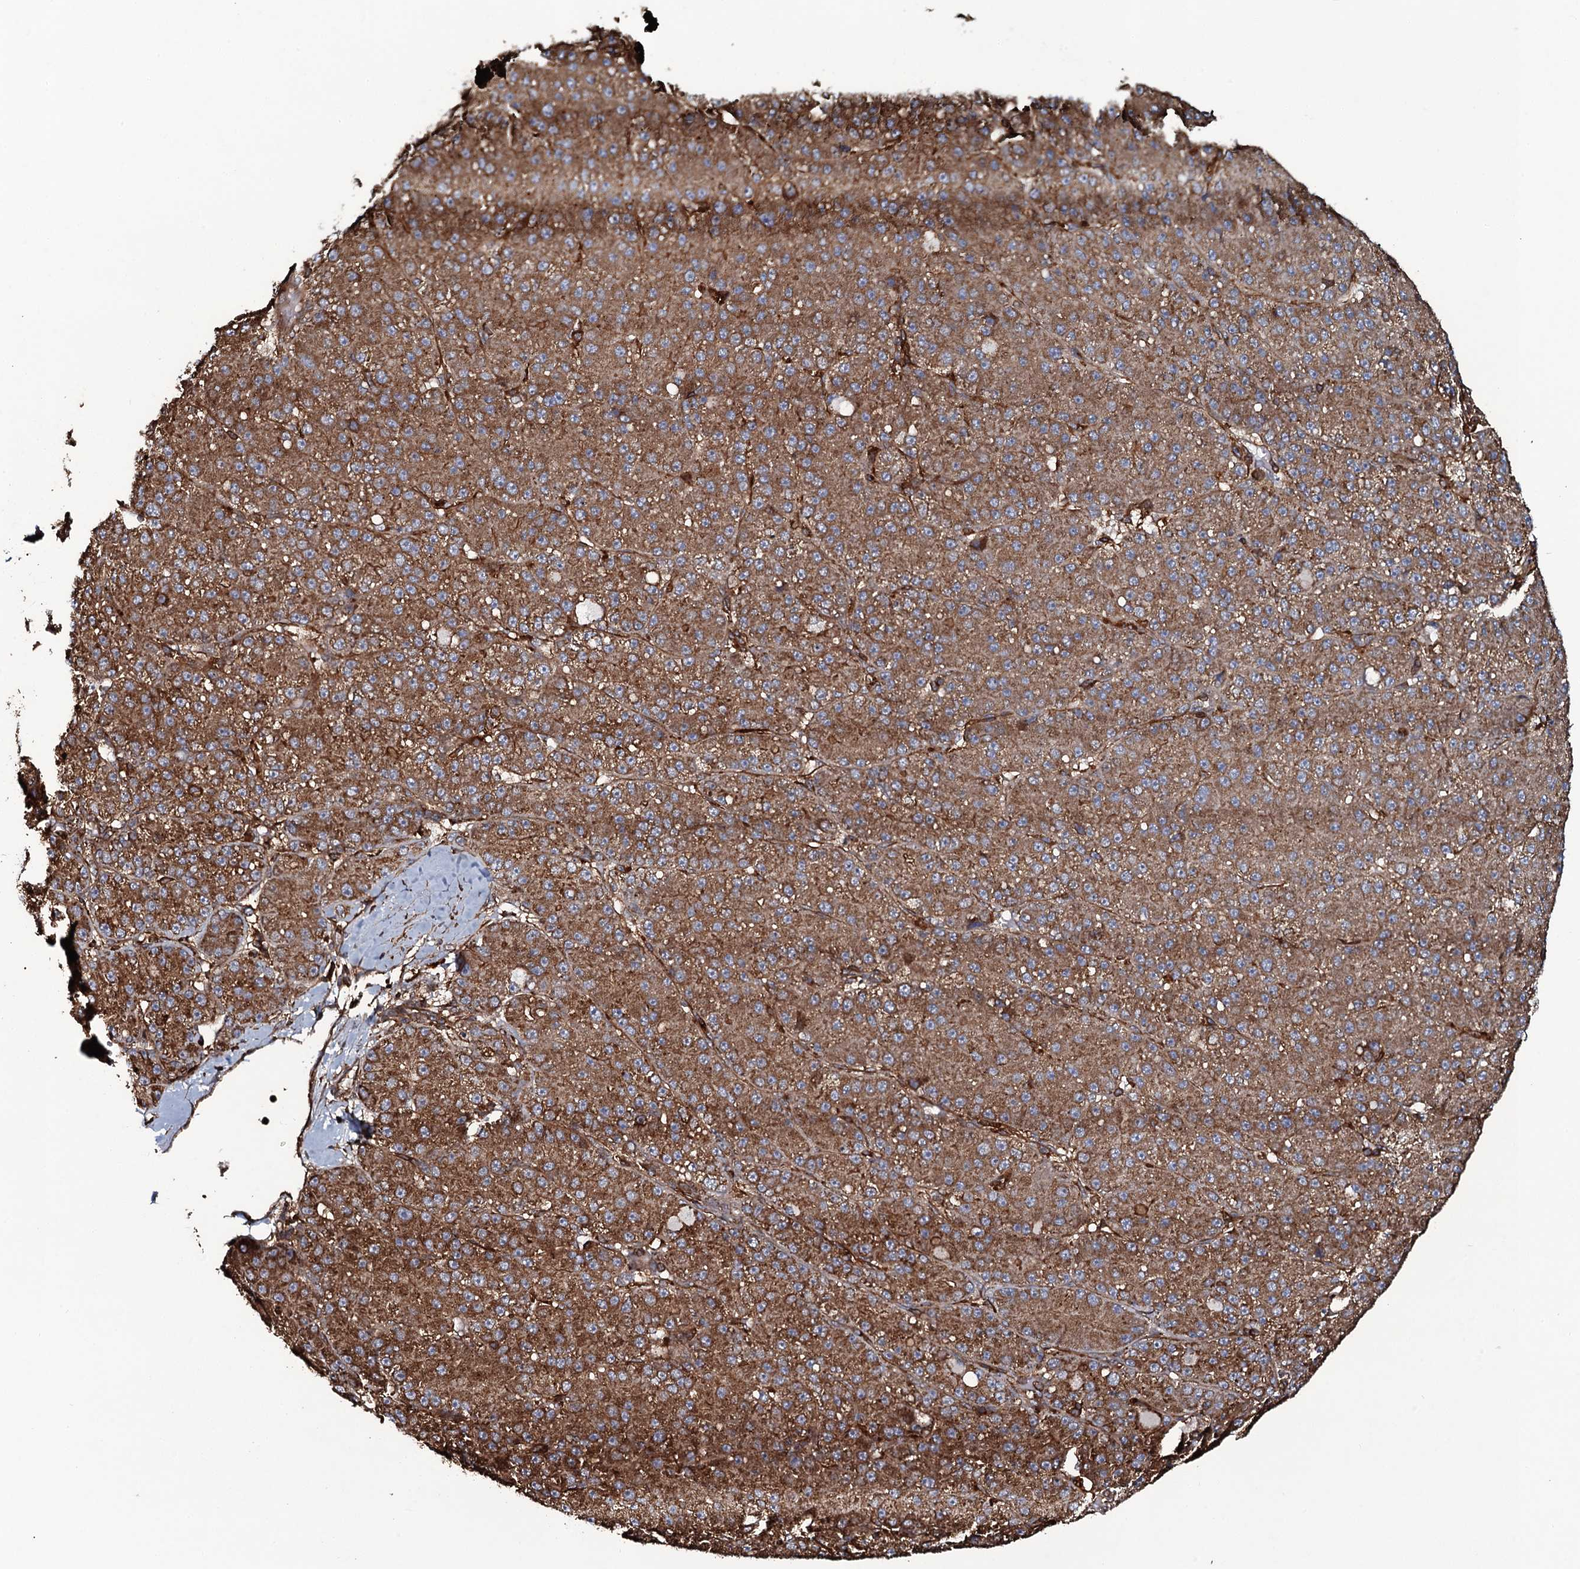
{"staining": {"intensity": "moderate", "quantity": ">75%", "location": "cytoplasmic/membranous"}, "tissue": "liver cancer", "cell_type": "Tumor cells", "image_type": "cancer", "snomed": [{"axis": "morphology", "description": "Carcinoma, Hepatocellular, NOS"}, {"axis": "topography", "description": "Liver"}], "caption": "Protein analysis of hepatocellular carcinoma (liver) tissue exhibits moderate cytoplasmic/membranous staining in approximately >75% of tumor cells.", "gene": "VWA8", "patient": {"sex": "male", "age": 67}}